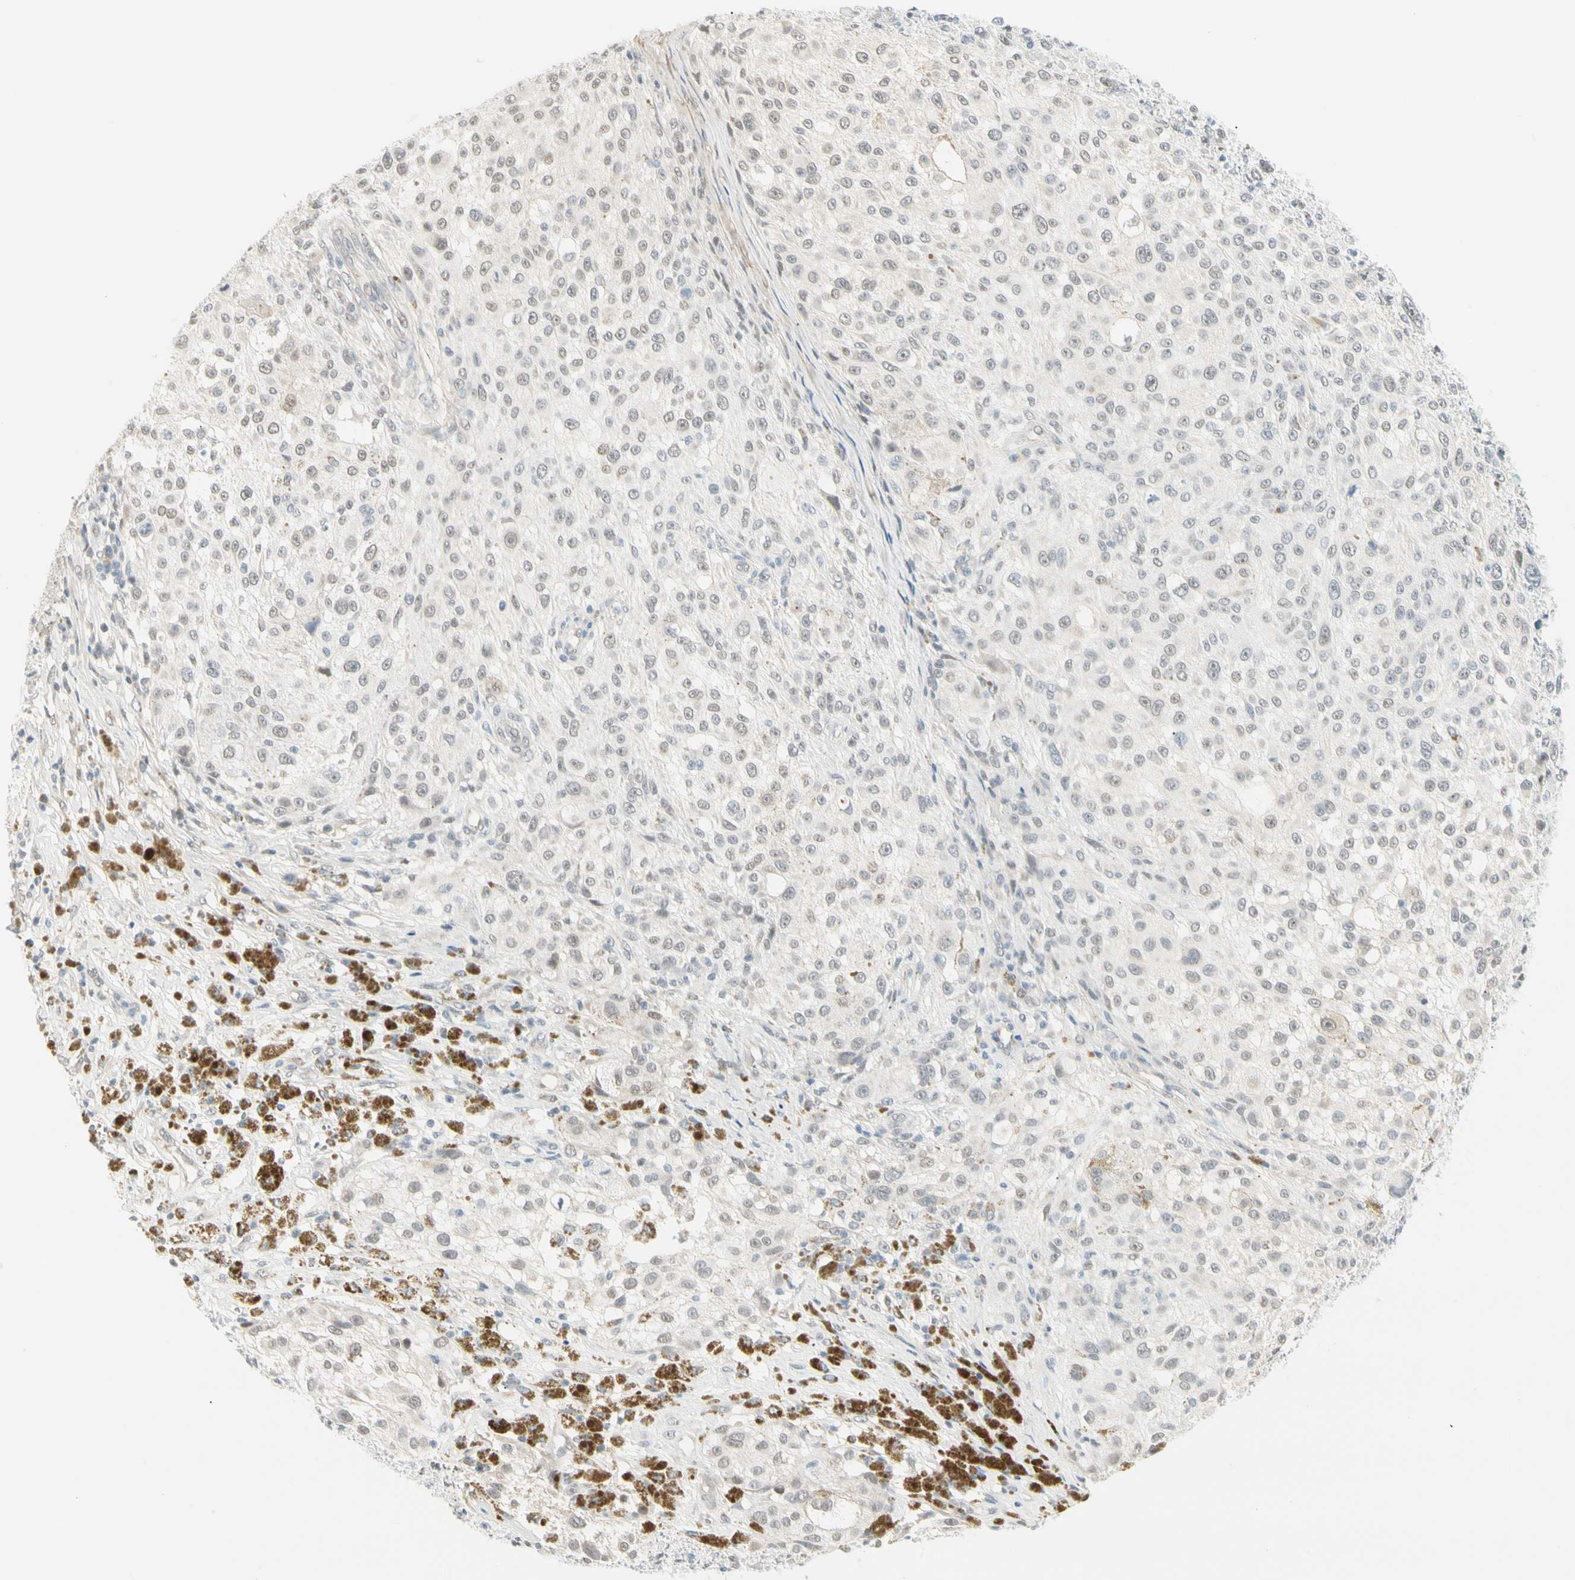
{"staining": {"intensity": "weak", "quantity": ">75%", "location": "nuclear"}, "tissue": "melanoma", "cell_type": "Tumor cells", "image_type": "cancer", "snomed": [{"axis": "morphology", "description": "Necrosis, NOS"}, {"axis": "morphology", "description": "Malignant melanoma, NOS"}, {"axis": "topography", "description": "Skin"}], "caption": "Protein expression analysis of human malignant melanoma reveals weak nuclear positivity in about >75% of tumor cells.", "gene": "ASPN", "patient": {"sex": "female", "age": 87}}